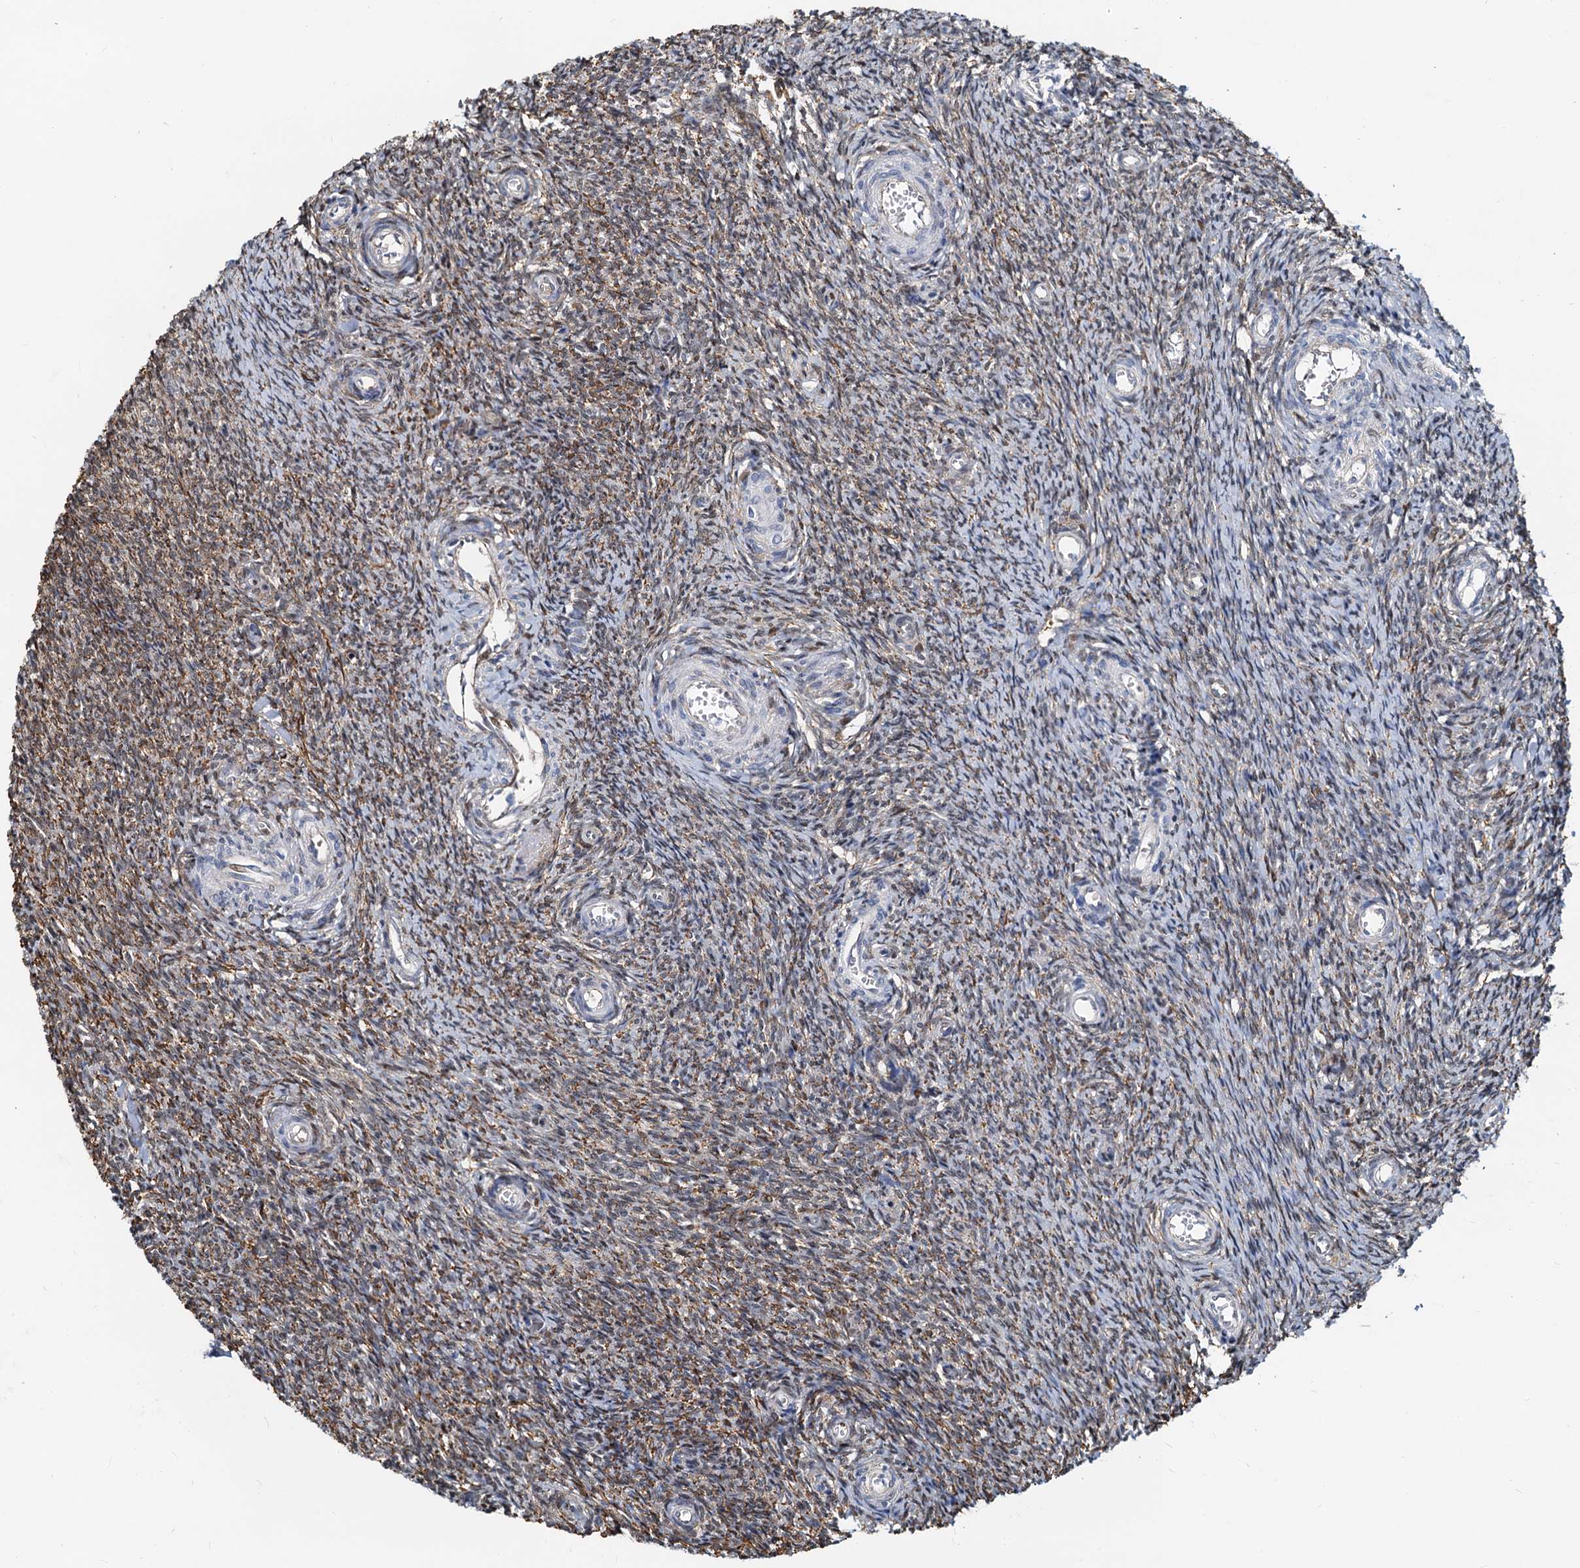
{"staining": {"intensity": "moderate", "quantity": "25%-75%", "location": "nuclear"}, "tissue": "ovary", "cell_type": "Ovarian stroma cells", "image_type": "normal", "snomed": [{"axis": "morphology", "description": "Normal tissue, NOS"}, {"axis": "topography", "description": "Ovary"}], "caption": "Protein analysis of normal ovary displays moderate nuclear positivity in about 25%-75% of ovarian stroma cells.", "gene": "PTGES3", "patient": {"sex": "female", "age": 44}}